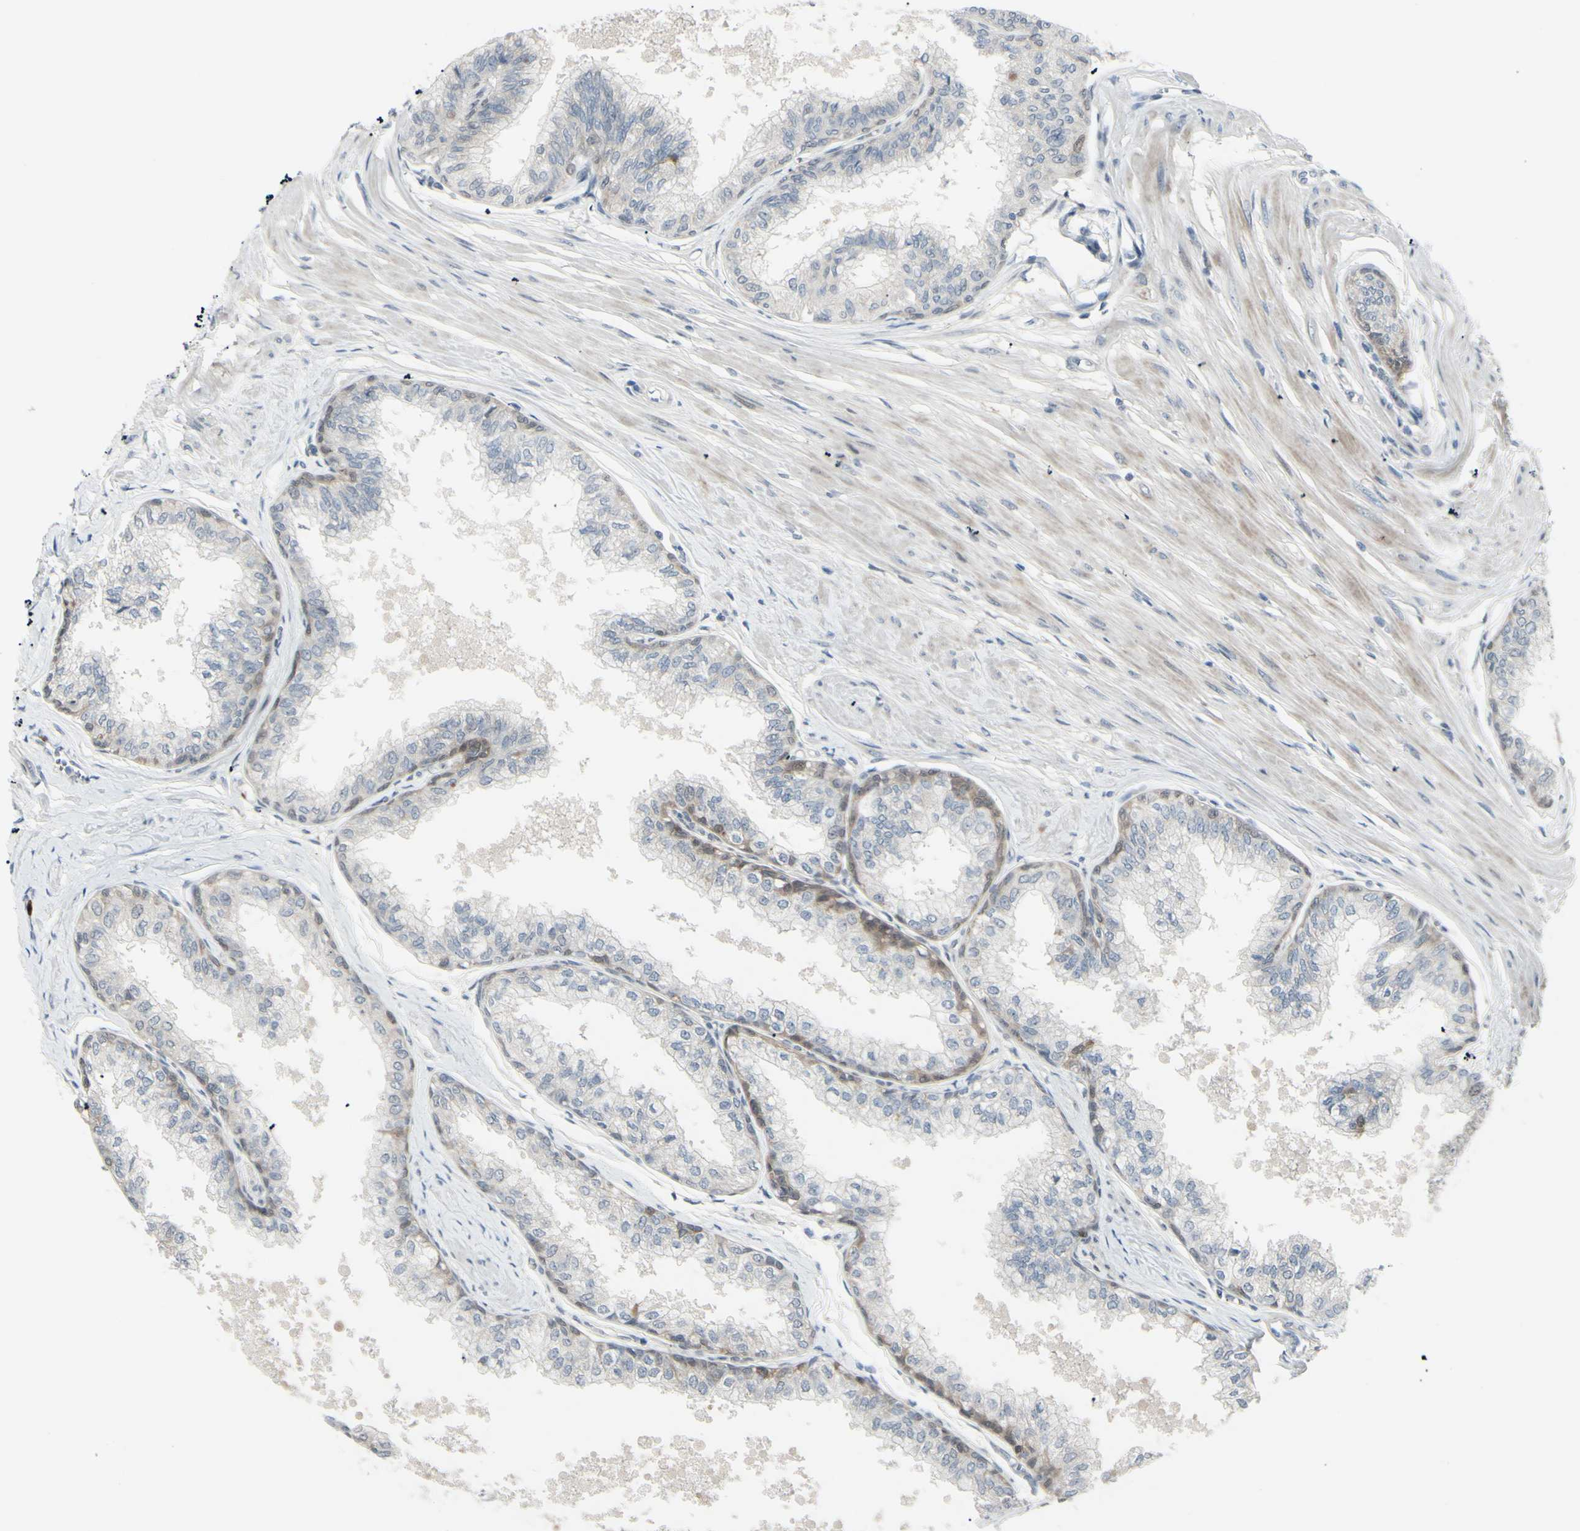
{"staining": {"intensity": "weak", "quantity": "<25%", "location": "cytoplasmic/membranous"}, "tissue": "prostate", "cell_type": "Glandular cells", "image_type": "normal", "snomed": [{"axis": "morphology", "description": "Normal tissue, NOS"}, {"axis": "topography", "description": "Prostate"}, {"axis": "topography", "description": "Seminal veicle"}], "caption": "This is an immunohistochemistry (IHC) micrograph of unremarkable prostate. There is no expression in glandular cells.", "gene": "ETNK1", "patient": {"sex": "male", "age": 60}}